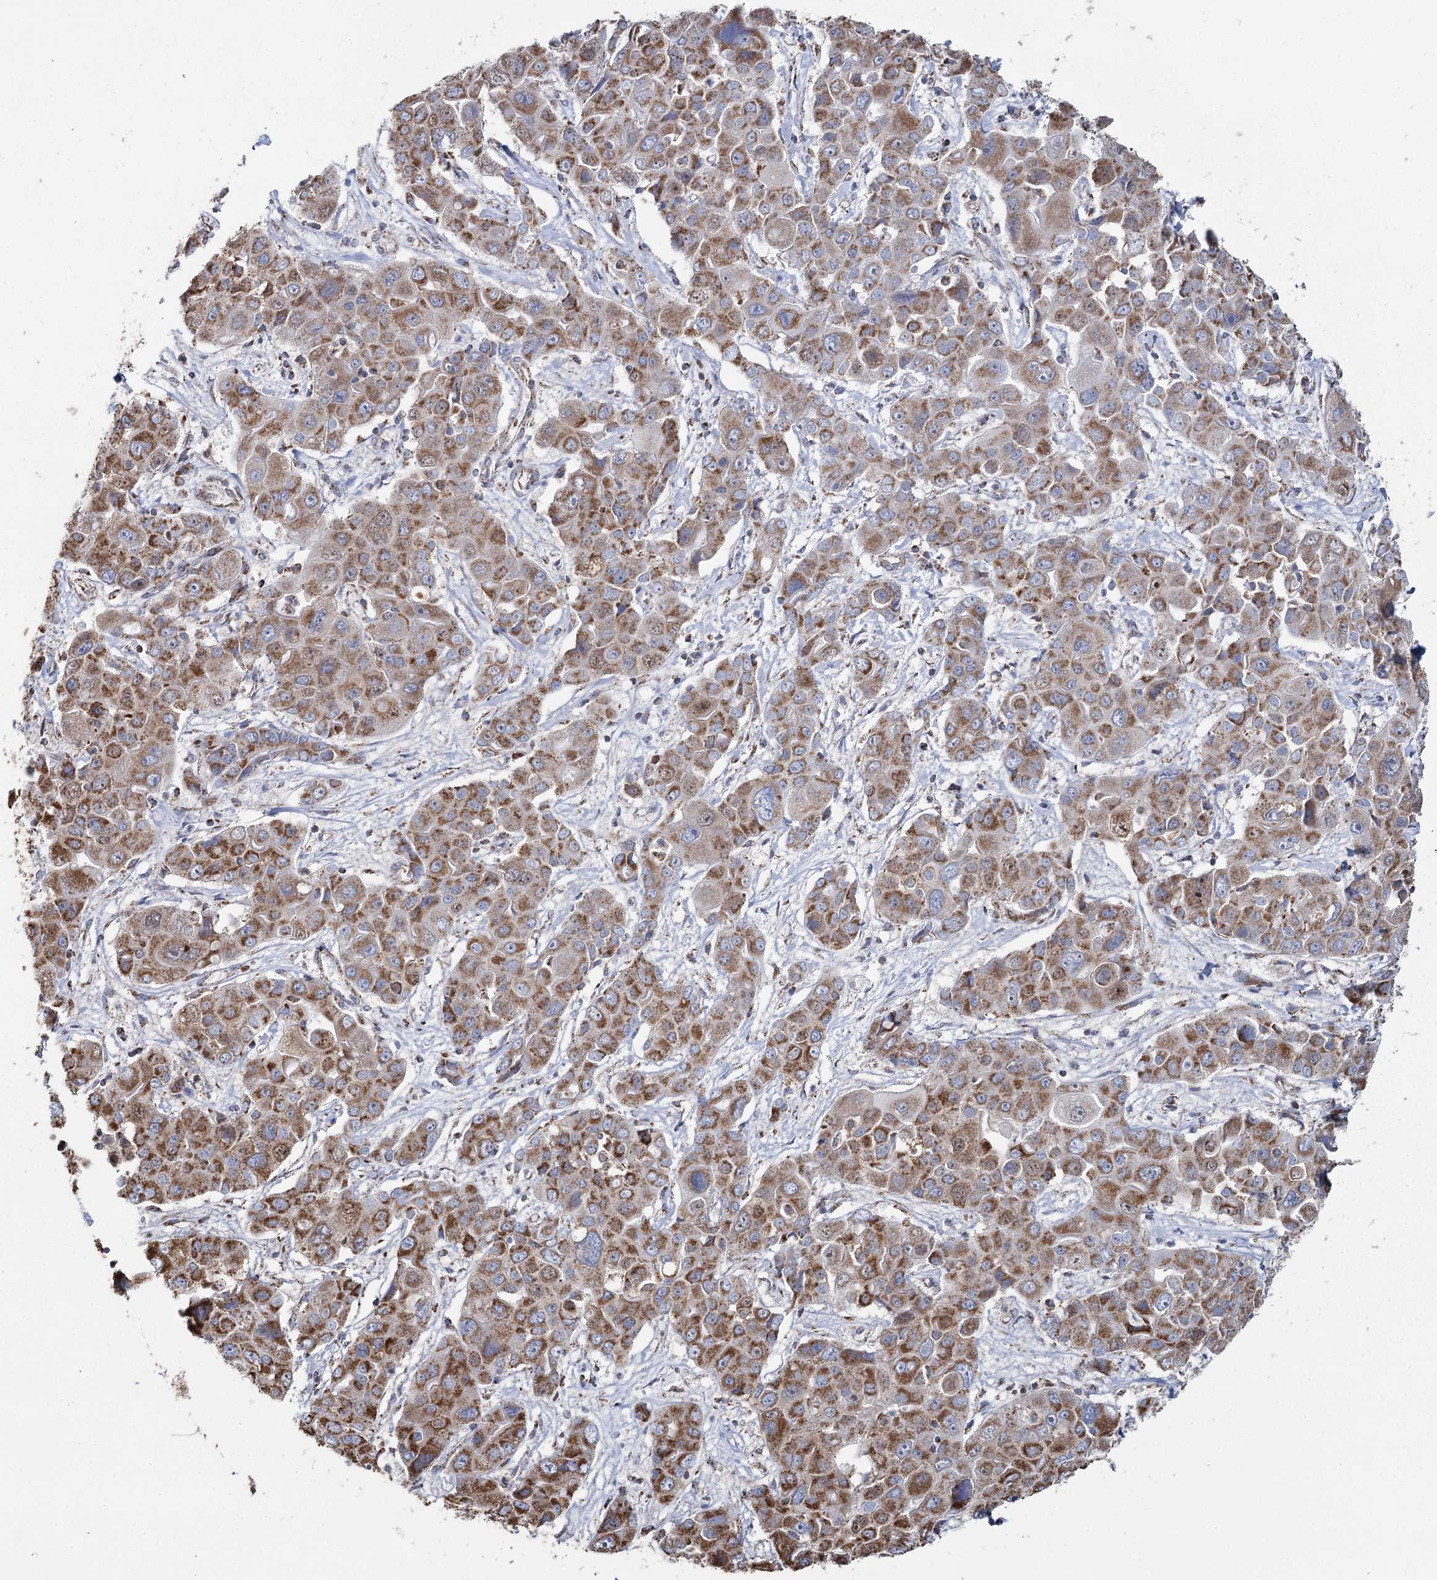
{"staining": {"intensity": "moderate", "quantity": ">75%", "location": "cytoplasmic/membranous"}, "tissue": "liver cancer", "cell_type": "Tumor cells", "image_type": "cancer", "snomed": [{"axis": "morphology", "description": "Cholangiocarcinoma"}, {"axis": "topography", "description": "Liver"}], "caption": "DAB (3,3'-diaminobenzidine) immunohistochemical staining of human liver cancer displays moderate cytoplasmic/membranous protein positivity in approximately >75% of tumor cells.", "gene": "MRPL44", "patient": {"sex": "male", "age": 67}}